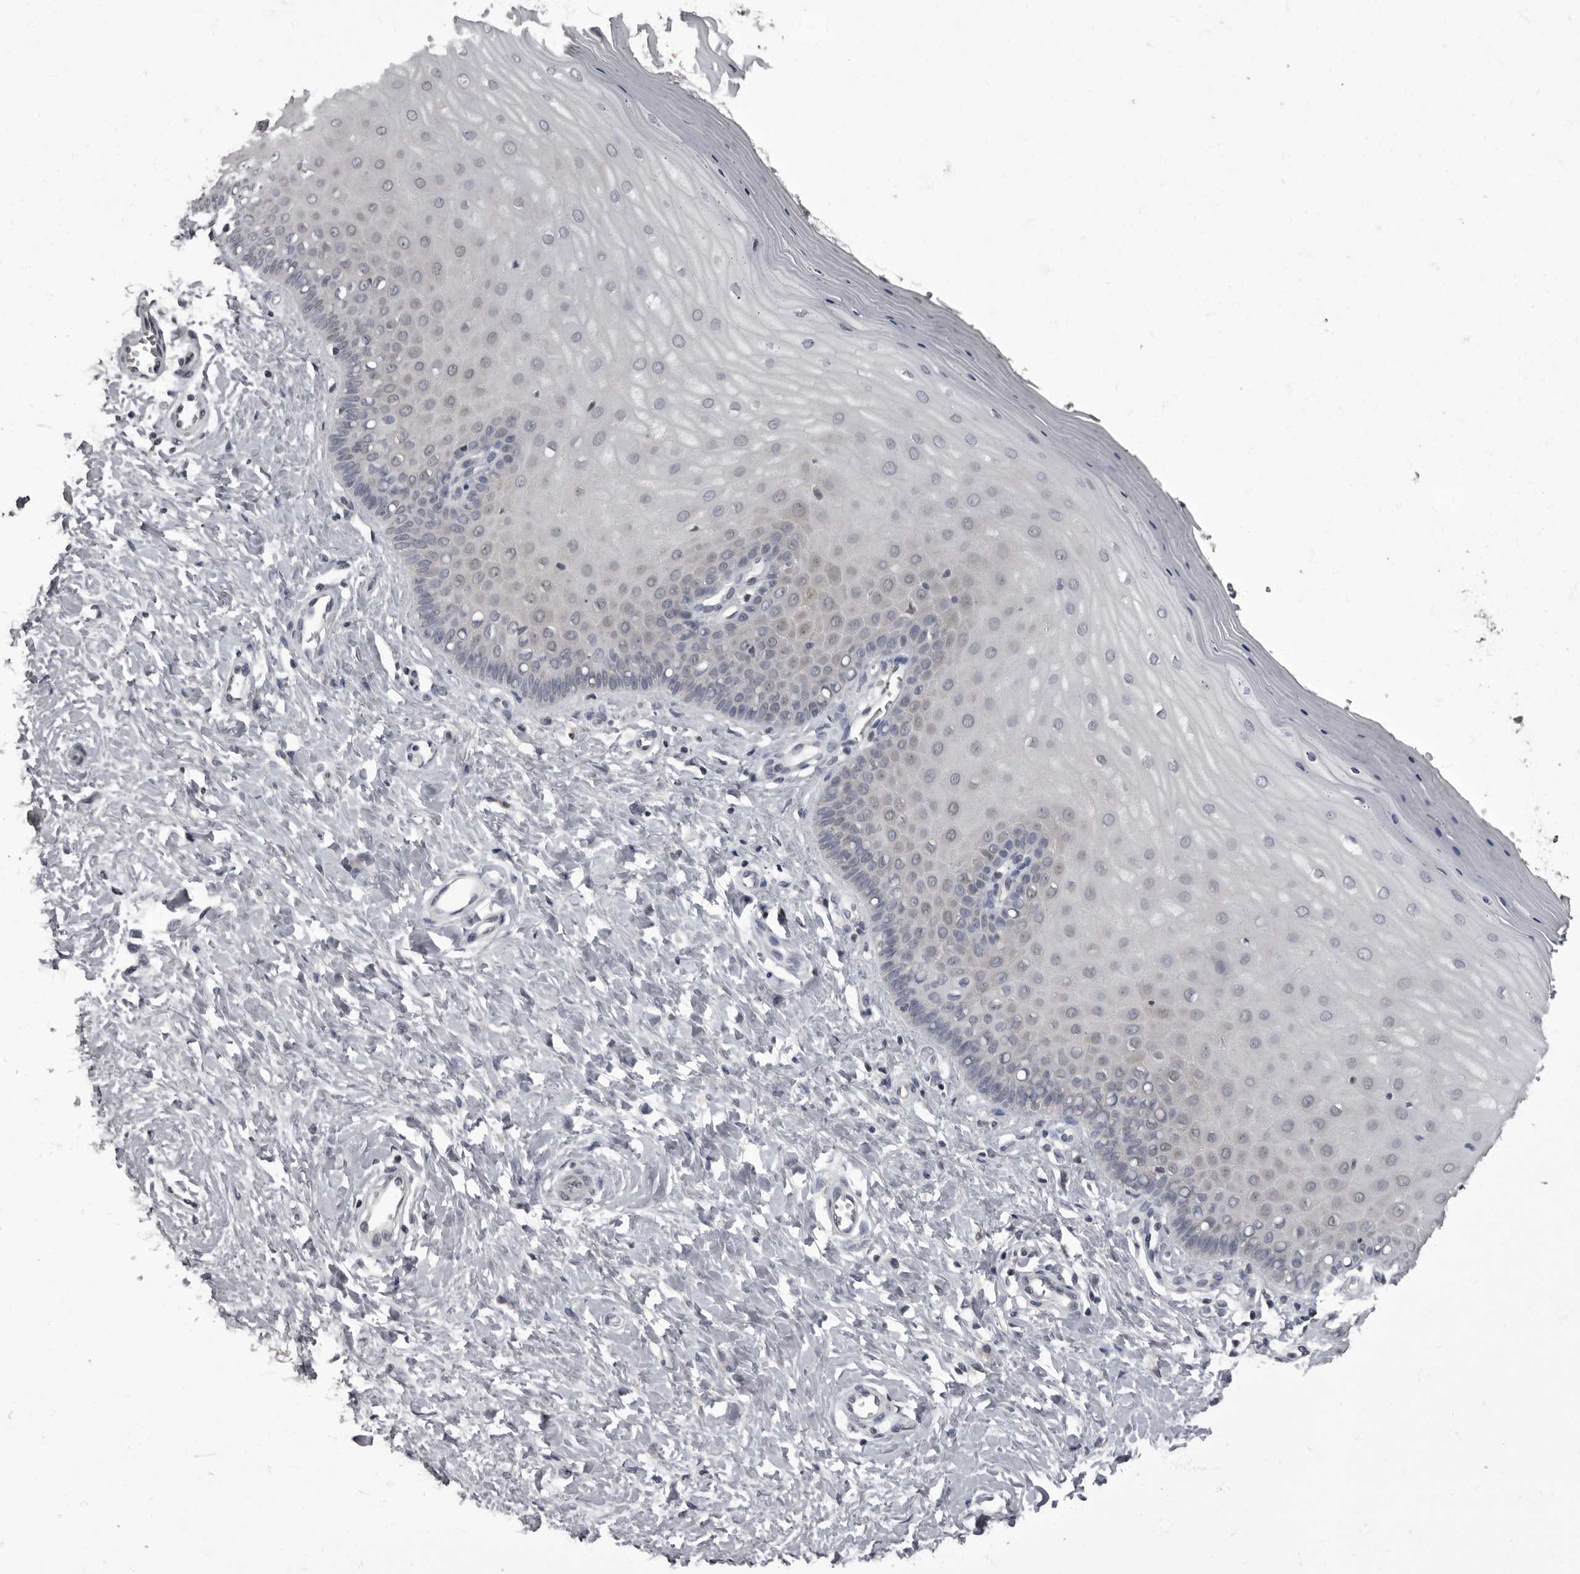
{"staining": {"intensity": "weak", "quantity": ">75%", "location": "nuclear"}, "tissue": "cervix", "cell_type": "Glandular cells", "image_type": "normal", "snomed": [{"axis": "morphology", "description": "Normal tissue, NOS"}, {"axis": "topography", "description": "Cervix"}], "caption": "A brown stain shows weak nuclear positivity of a protein in glandular cells of unremarkable cervix. (Stains: DAB in brown, nuclei in blue, Microscopy: brightfield microscopy at high magnification).", "gene": "C1orf50", "patient": {"sex": "female", "age": 55}}